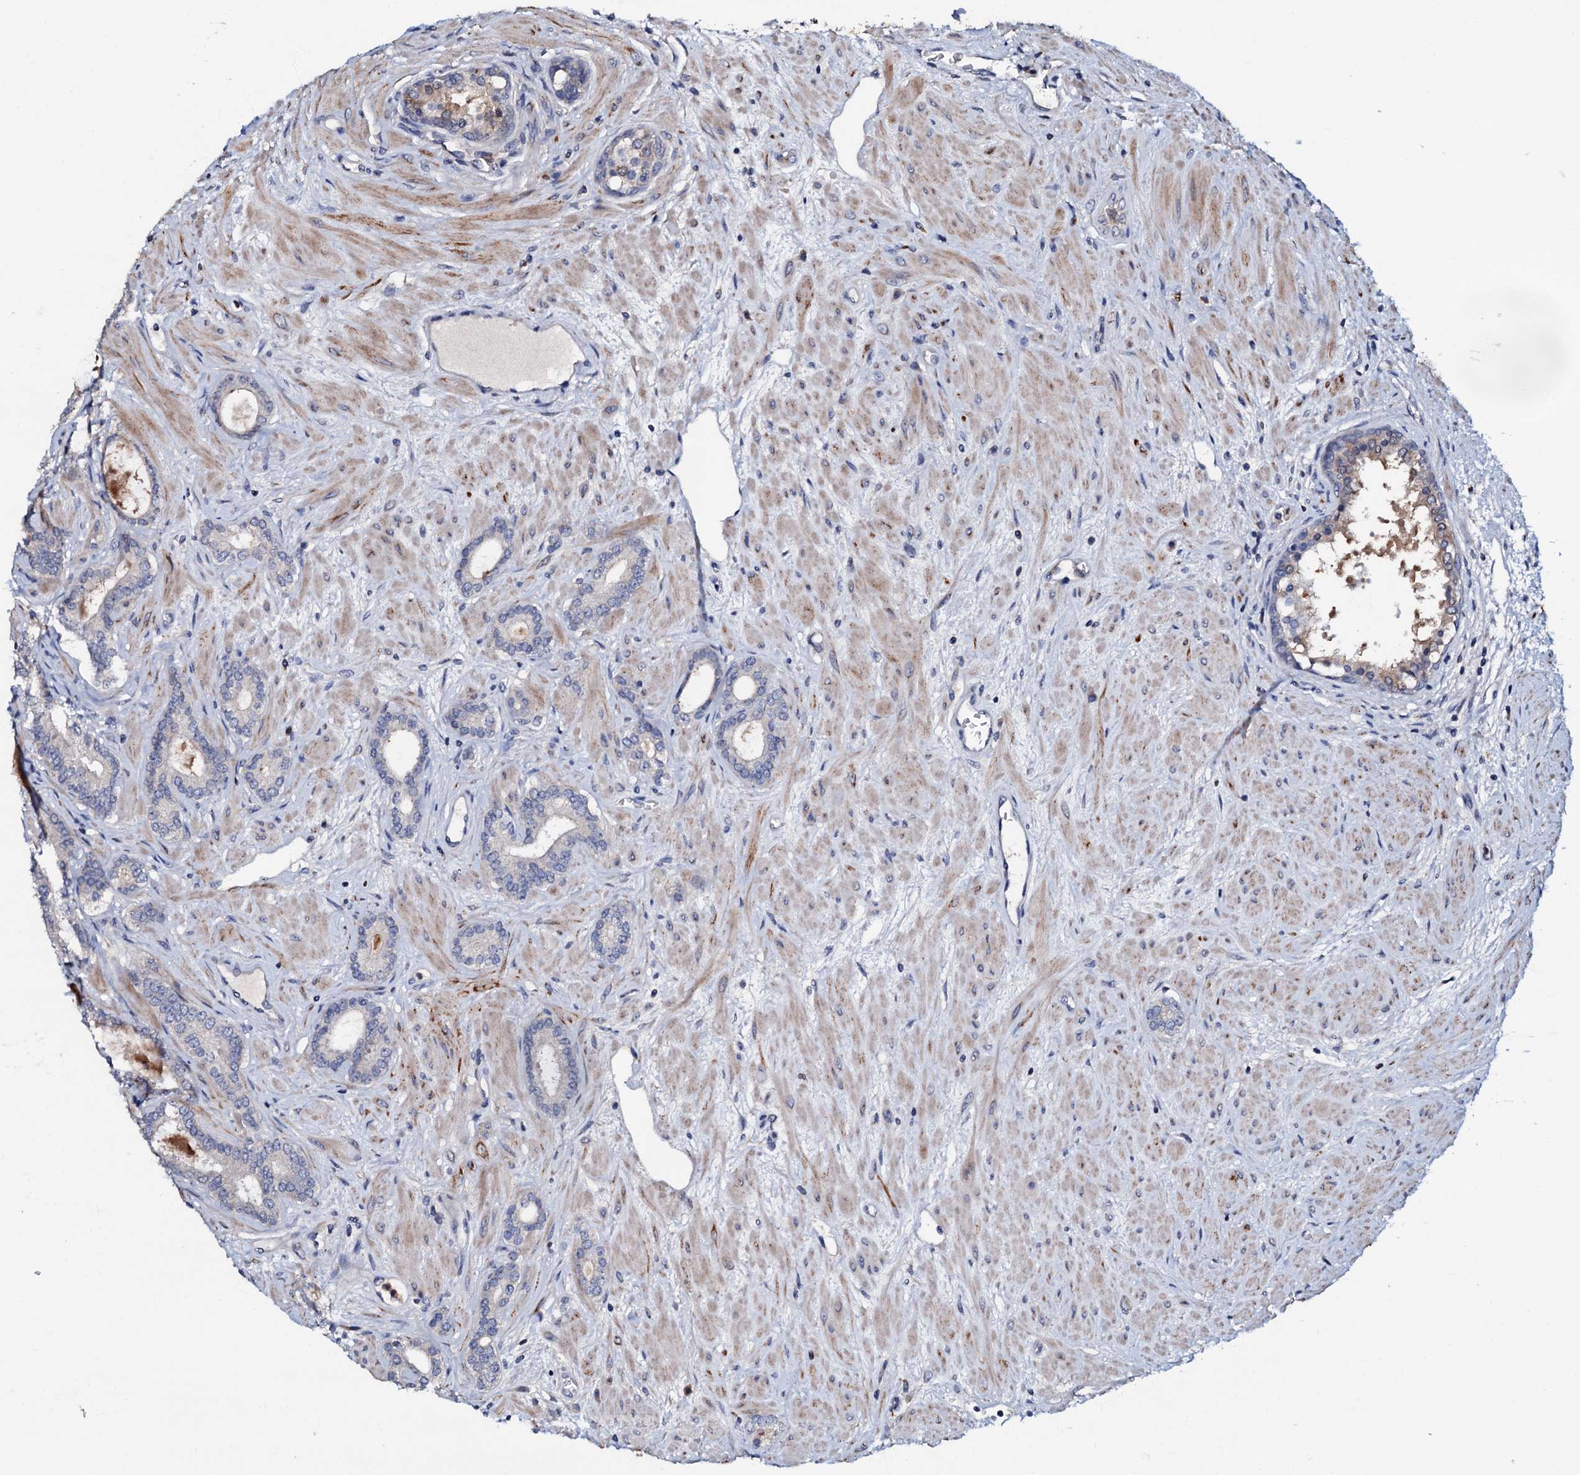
{"staining": {"intensity": "negative", "quantity": "none", "location": "none"}, "tissue": "prostate cancer", "cell_type": "Tumor cells", "image_type": "cancer", "snomed": [{"axis": "morphology", "description": "Adenocarcinoma, High grade"}, {"axis": "topography", "description": "Prostate"}], "caption": "Prostate cancer (adenocarcinoma (high-grade)) was stained to show a protein in brown. There is no significant positivity in tumor cells. (Brightfield microscopy of DAB (3,3'-diaminobenzidine) immunohistochemistry at high magnification).", "gene": "CPNE2", "patient": {"sex": "male", "age": 64}}